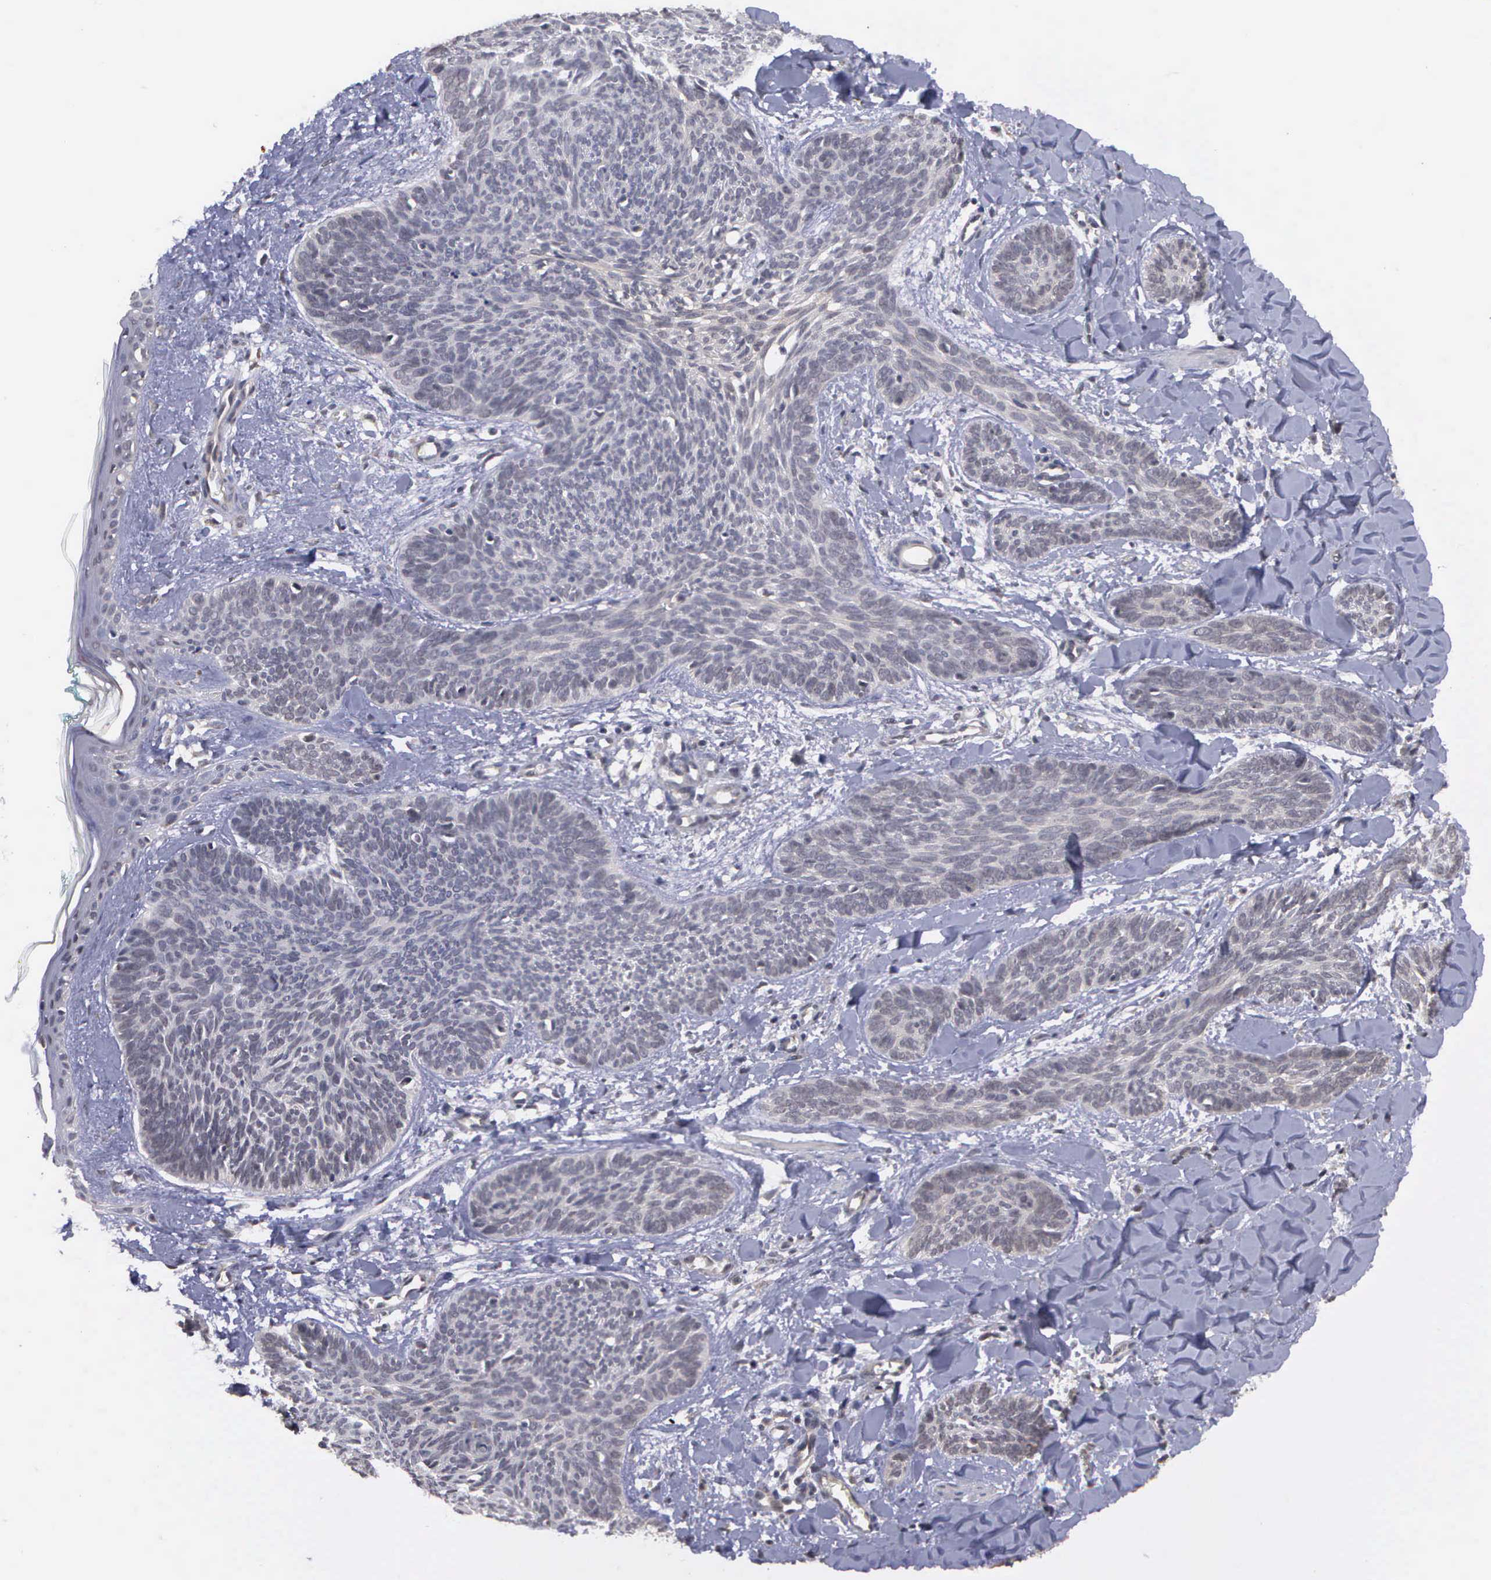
{"staining": {"intensity": "weak", "quantity": "<25%", "location": "cytoplasmic/membranous"}, "tissue": "skin cancer", "cell_type": "Tumor cells", "image_type": "cancer", "snomed": [{"axis": "morphology", "description": "Basal cell carcinoma"}, {"axis": "topography", "description": "Skin"}], "caption": "Basal cell carcinoma (skin) was stained to show a protein in brown. There is no significant positivity in tumor cells.", "gene": "MAP3K9", "patient": {"sex": "female", "age": 81}}